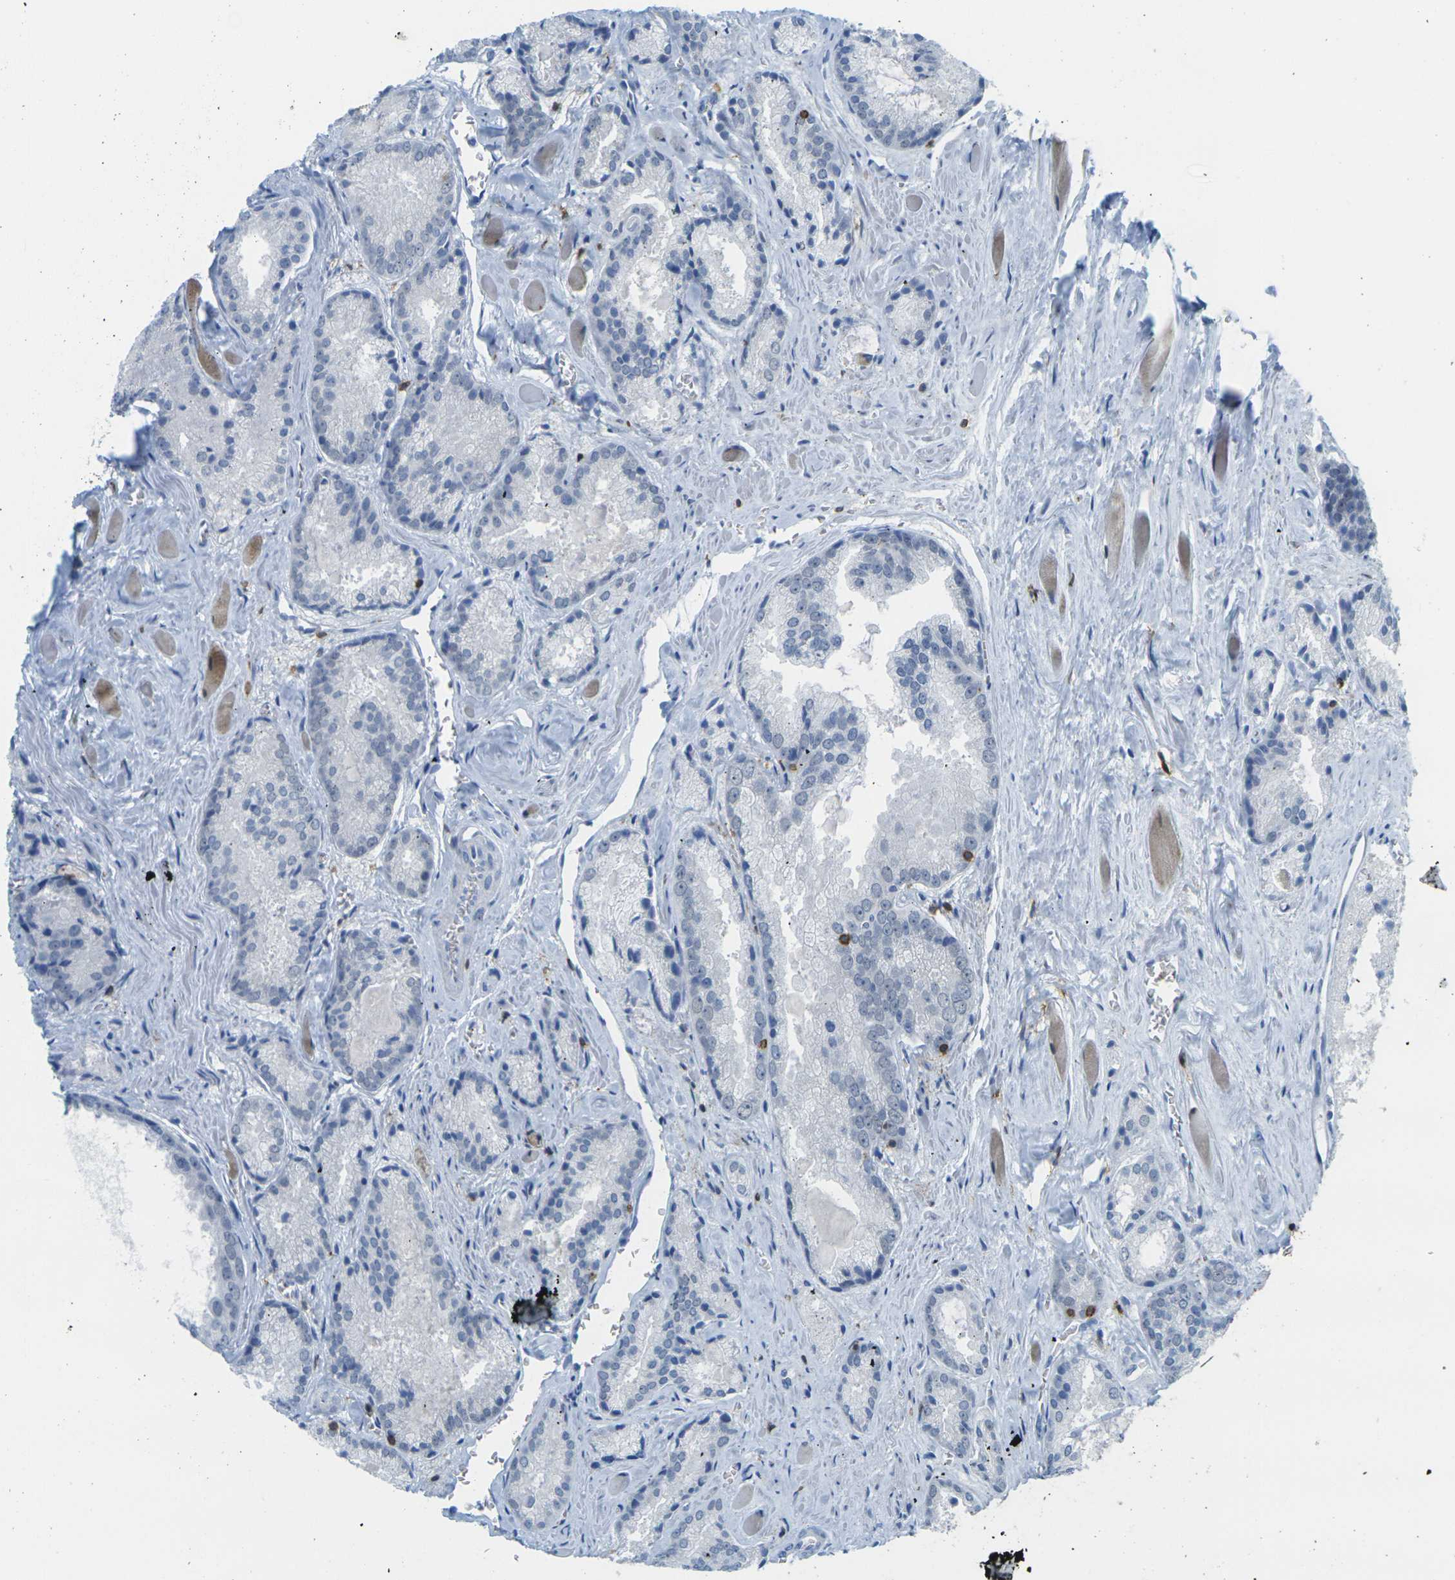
{"staining": {"intensity": "negative", "quantity": "none", "location": "none"}, "tissue": "prostate cancer", "cell_type": "Tumor cells", "image_type": "cancer", "snomed": [{"axis": "morphology", "description": "Adenocarcinoma, Low grade"}, {"axis": "topography", "description": "Prostate"}], "caption": "High power microscopy image of an immunohistochemistry (IHC) micrograph of prostate cancer (adenocarcinoma (low-grade)), revealing no significant positivity in tumor cells.", "gene": "CD3D", "patient": {"sex": "male", "age": 64}}